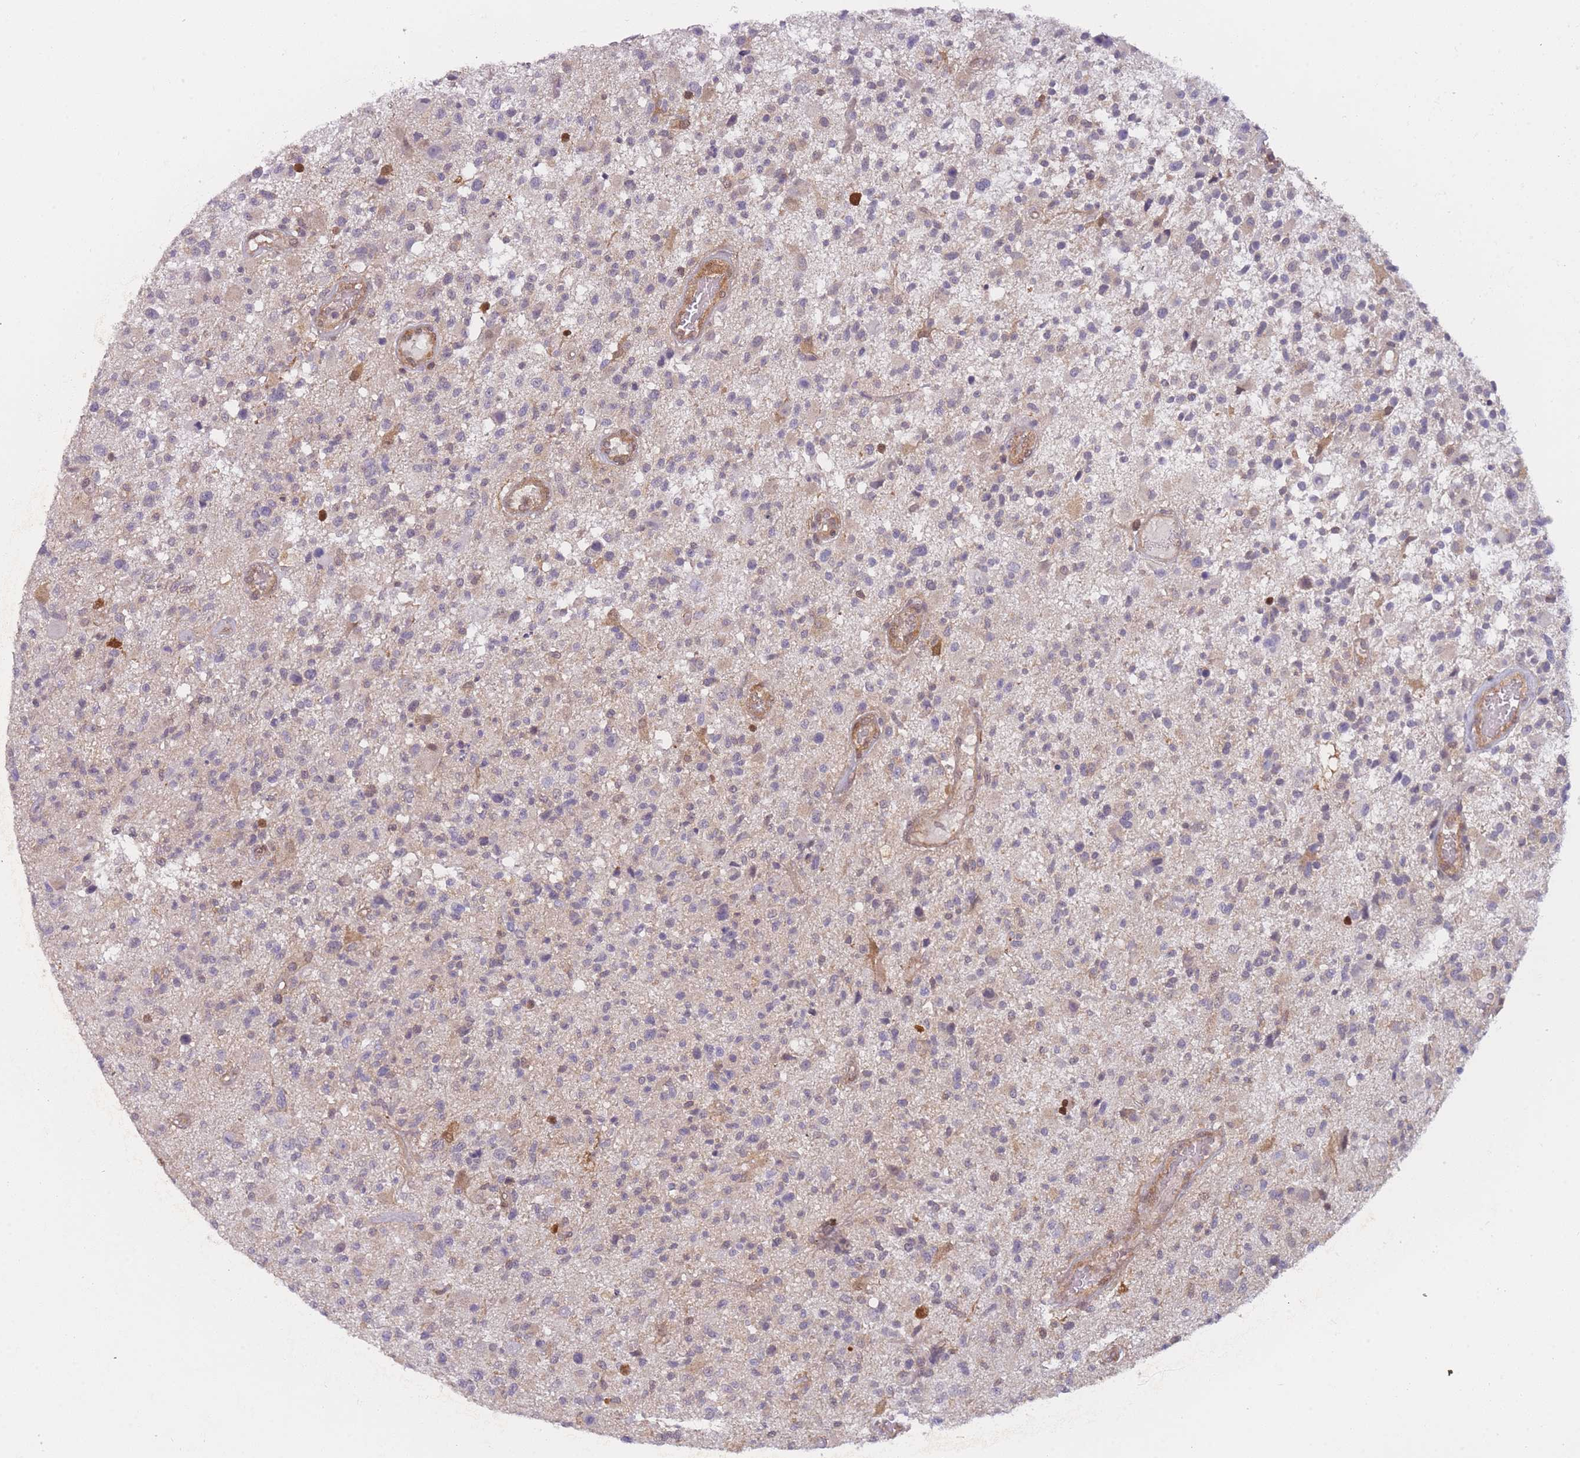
{"staining": {"intensity": "negative", "quantity": "none", "location": "none"}, "tissue": "glioma", "cell_type": "Tumor cells", "image_type": "cancer", "snomed": [{"axis": "morphology", "description": "Glioma, malignant, High grade"}, {"axis": "morphology", "description": "Glioblastoma, NOS"}, {"axis": "topography", "description": "Brain"}], "caption": "A photomicrograph of human glioma is negative for staining in tumor cells.", "gene": "MRI1", "patient": {"sex": "male", "age": 60}}